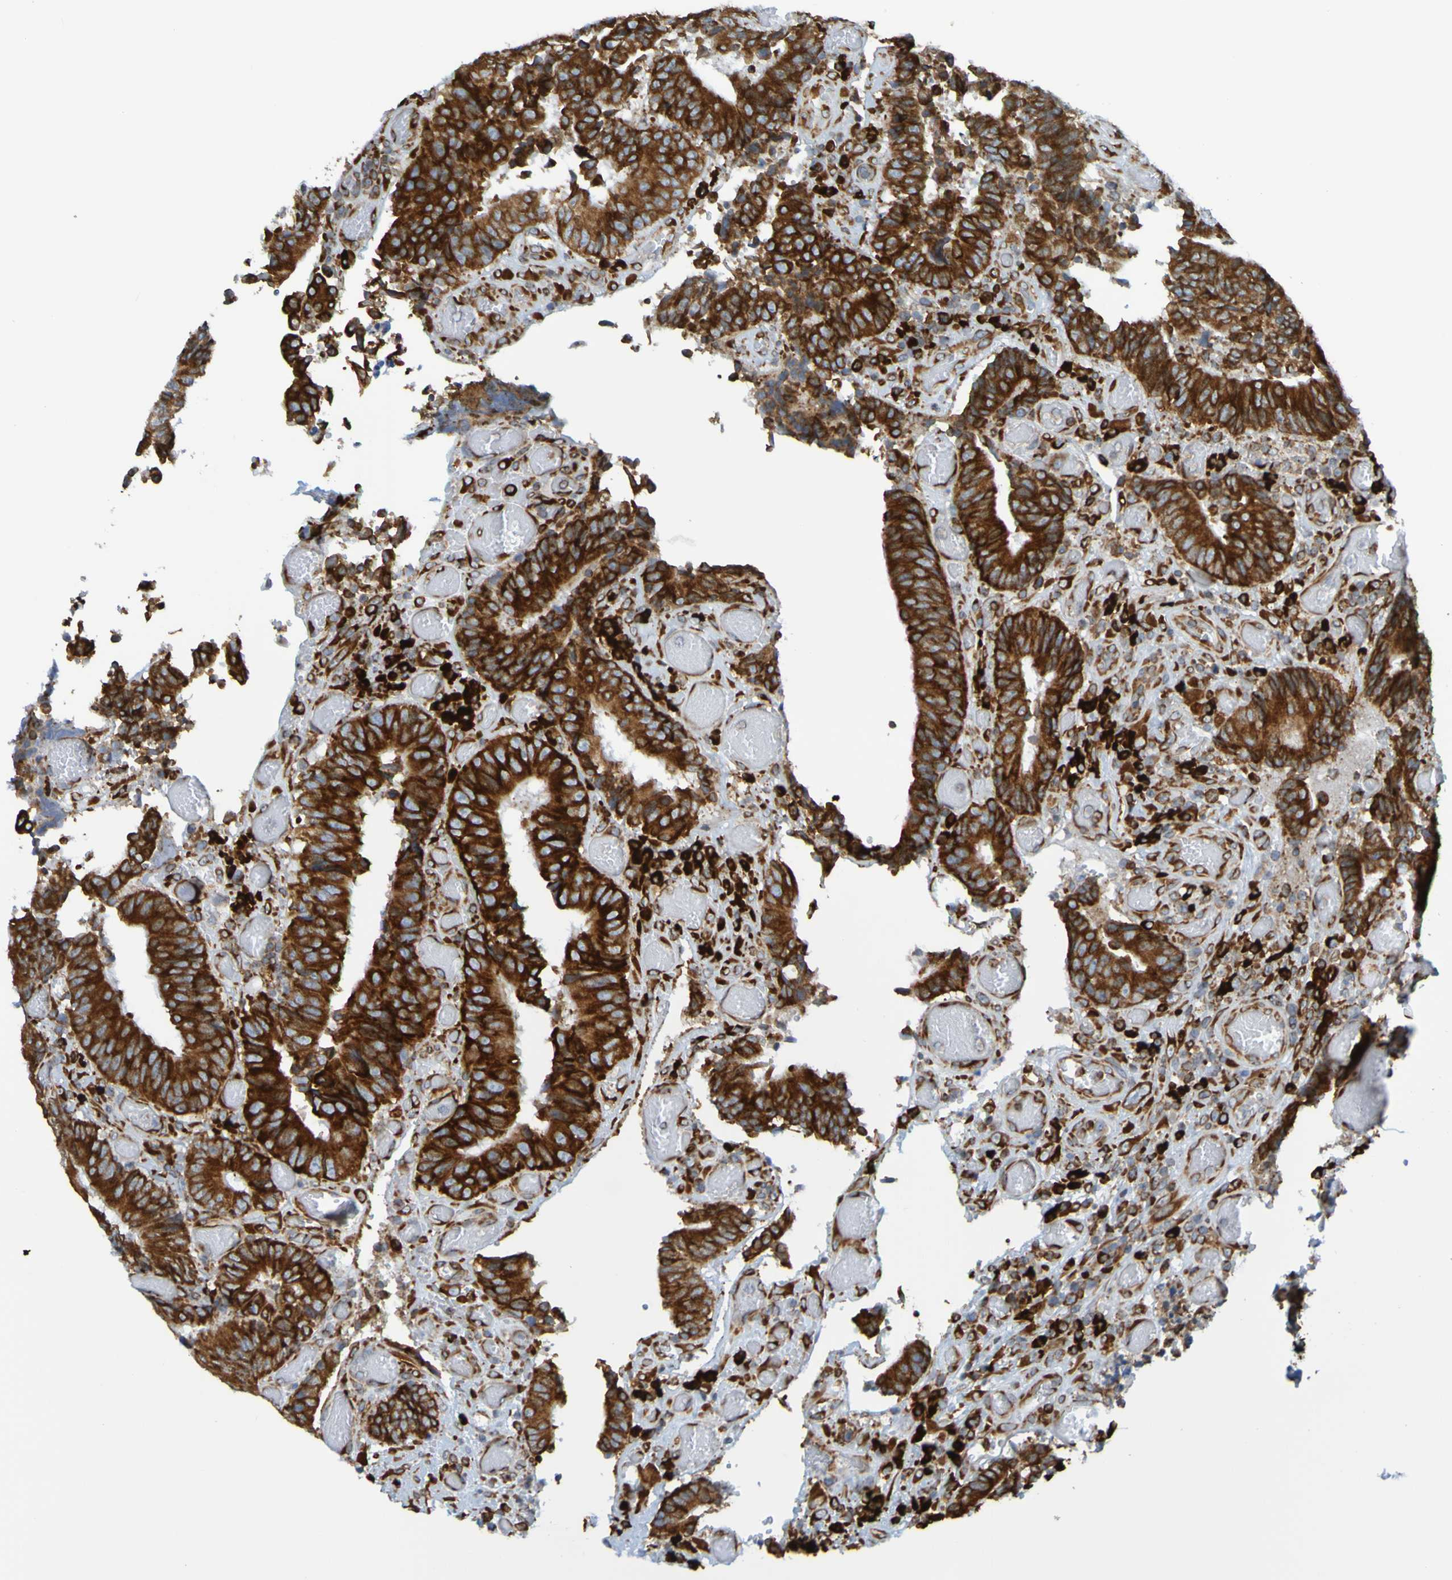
{"staining": {"intensity": "strong", "quantity": "25%-75%", "location": "cytoplasmic/membranous"}, "tissue": "colorectal cancer", "cell_type": "Tumor cells", "image_type": "cancer", "snomed": [{"axis": "morphology", "description": "Adenocarcinoma, NOS"}, {"axis": "topography", "description": "Colon"}], "caption": "A micrograph of adenocarcinoma (colorectal) stained for a protein exhibits strong cytoplasmic/membranous brown staining in tumor cells.", "gene": "SSR1", "patient": {"sex": "female", "age": 11}}